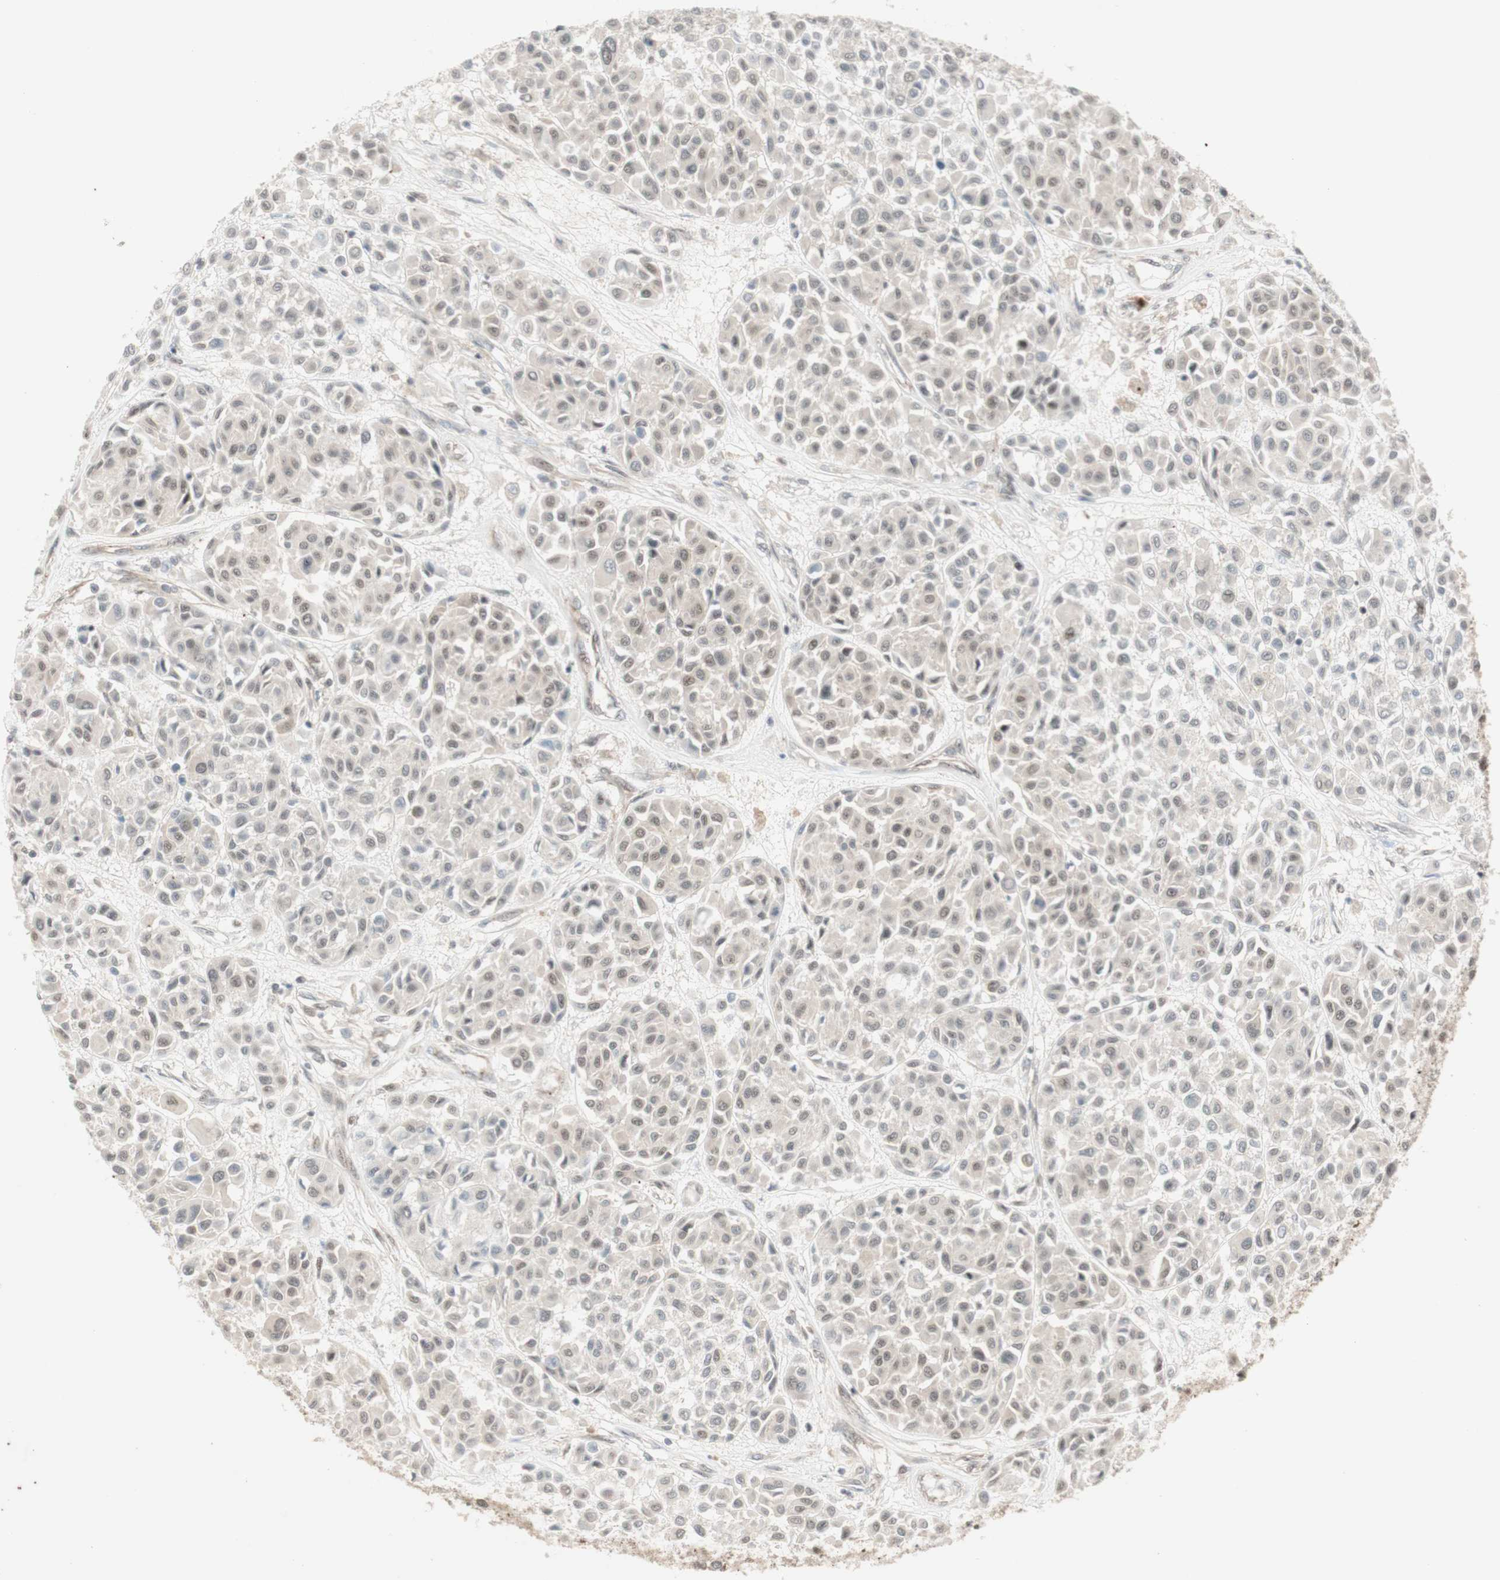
{"staining": {"intensity": "weak", "quantity": ">75%", "location": "cytoplasmic/membranous"}, "tissue": "melanoma", "cell_type": "Tumor cells", "image_type": "cancer", "snomed": [{"axis": "morphology", "description": "Malignant melanoma, Metastatic site"}, {"axis": "topography", "description": "Soft tissue"}], "caption": "Immunohistochemical staining of melanoma demonstrates low levels of weak cytoplasmic/membranous protein expression in approximately >75% of tumor cells. The protein is shown in brown color, while the nuclei are stained blue.", "gene": "CYLD", "patient": {"sex": "male", "age": 41}}